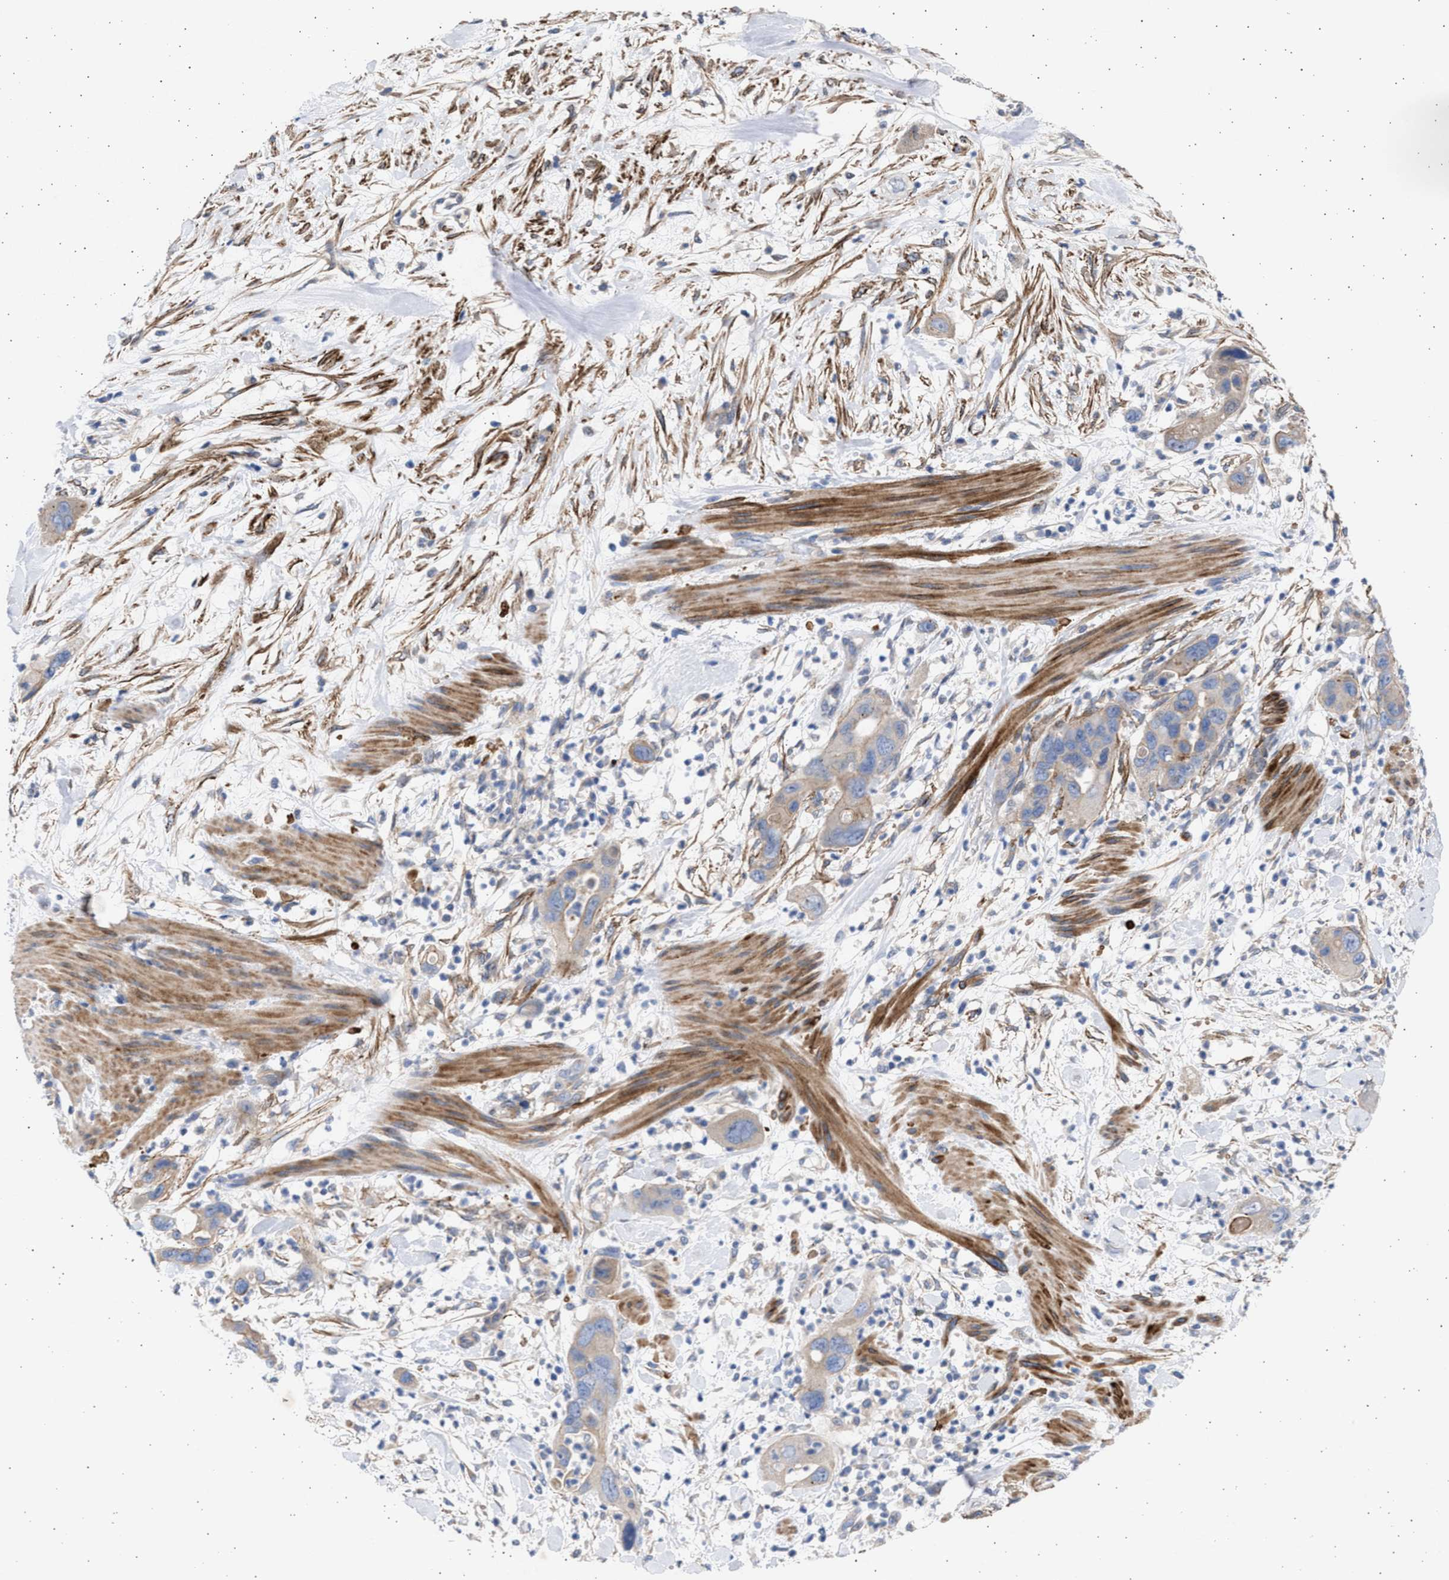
{"staining": {"intensity": "moderate", "quantity": "<25%", "location": "cytoplasmic/membranous"}, "tissue": "pancreatic cancer", "cell_type": "Tumor cells", "image_type": "cancer", "snomed": [{"axis": "morphology", "description": "Adenocarcinoma, NOS"}, {"axis": "topography", "description": "Pancreas"}], "caption": "An immunohistochemistry (IHC) image of tumor tissue is shown. Protein staining in brown shows moderate cytoplasmic/membranous positivity in pancreatic adenocarcinoma within tumor cells.", "gene": "NBR1", "patient": {"sex": "female", "age": 71}}